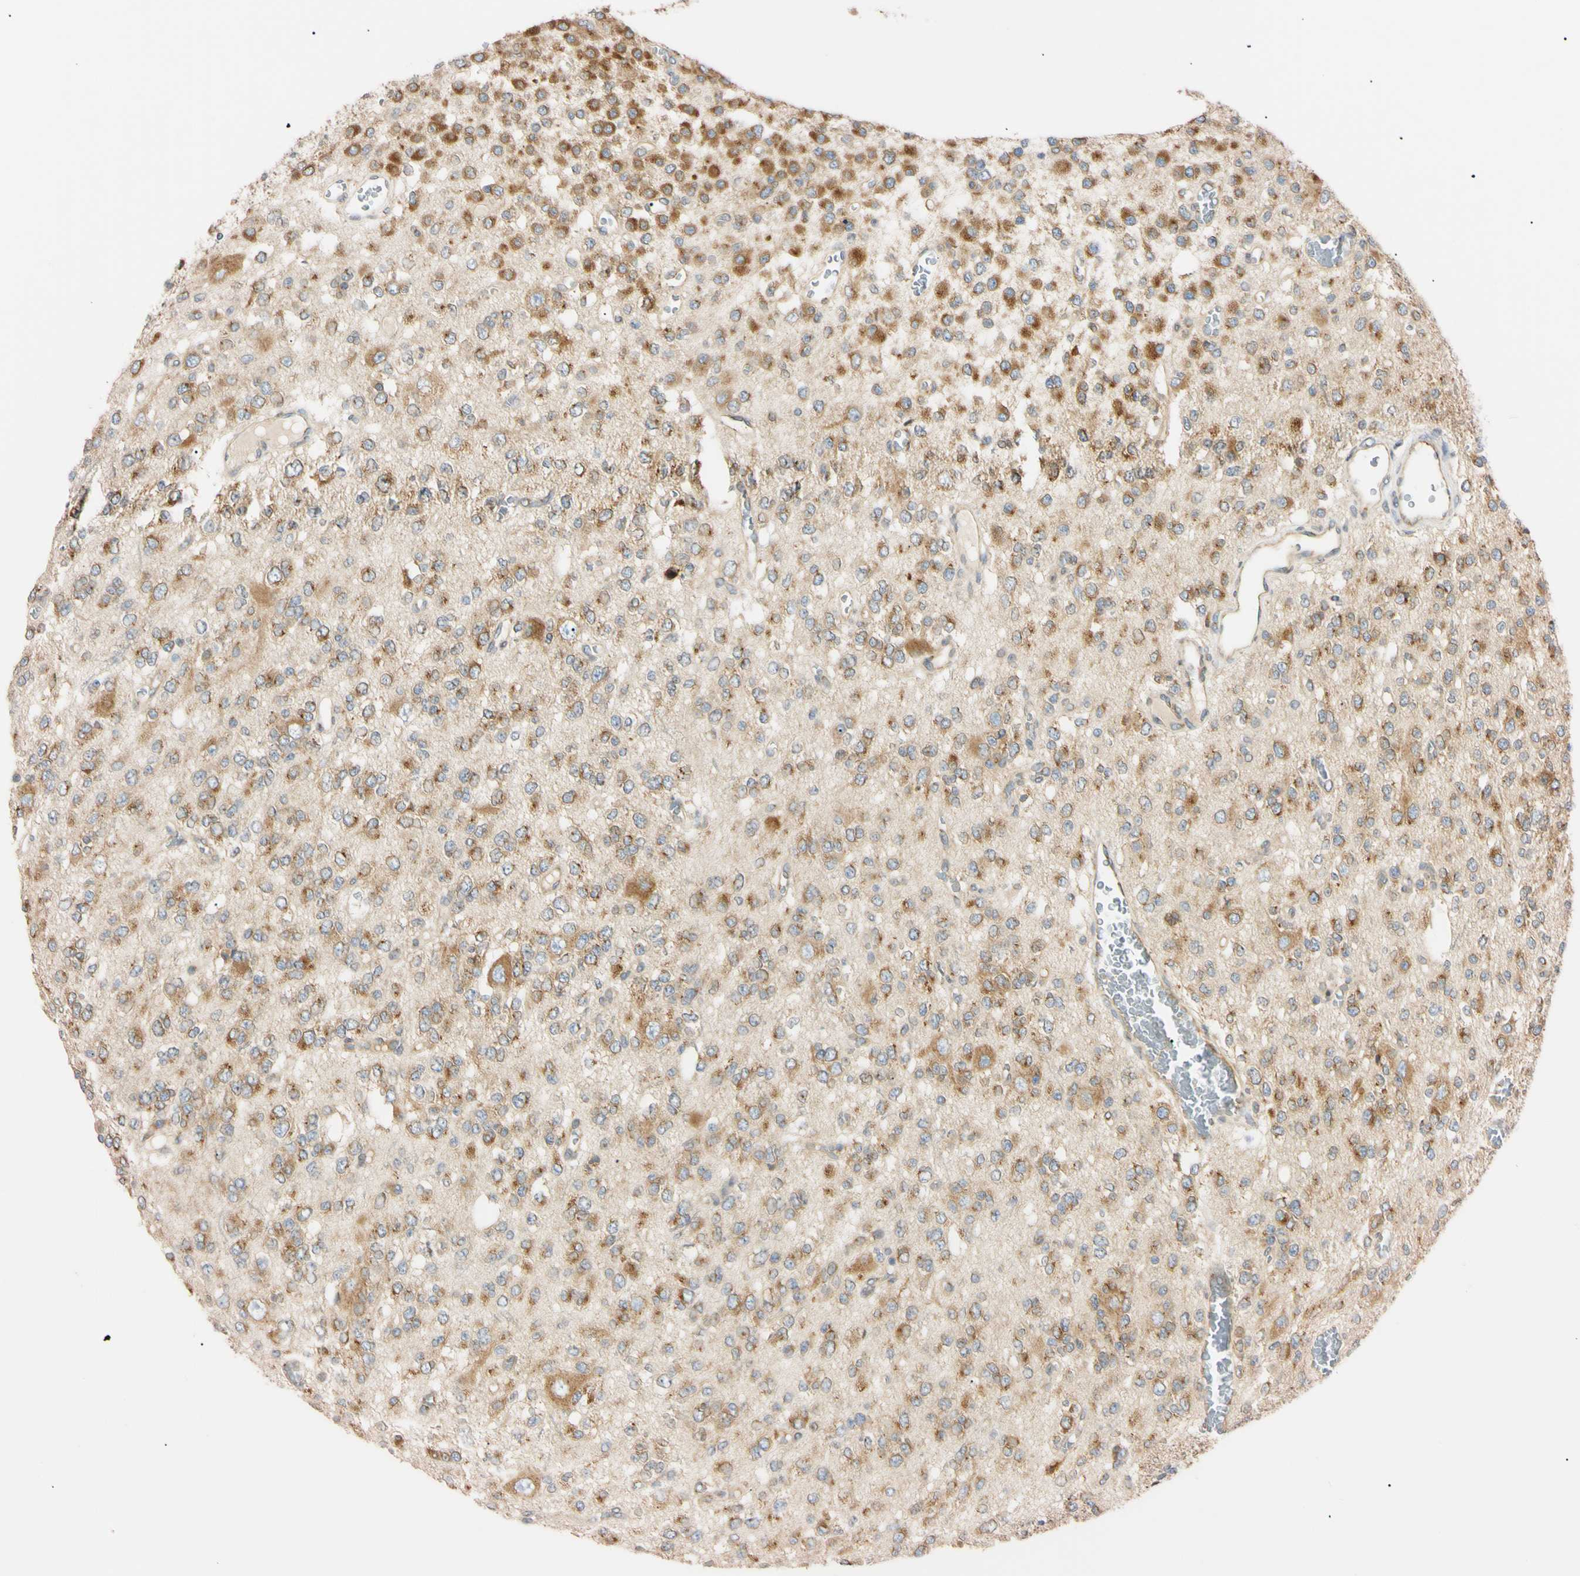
{"staining": {"intensity": "moderate", "quantity": ">75%", "location": "cytoplasmic/membranous"}, "tissue": "glioma", "cell_type": "Tumor cells", "image_type": "cancer", "snomed": [{"axis": "morphology", "description": "Glioma, malignant, Low grade"}, {"axis": "topography", "description": "Brain"}], "caption": "A brown stain labels moderate cytoplasmic/membranous positivity of a protein in human glioma tumor cells. (brown staining indicates protein expression, while blue staining denotes nuclei).", "gene": "IER3IP1", "patient": {"sex": "male", "age": 38}}